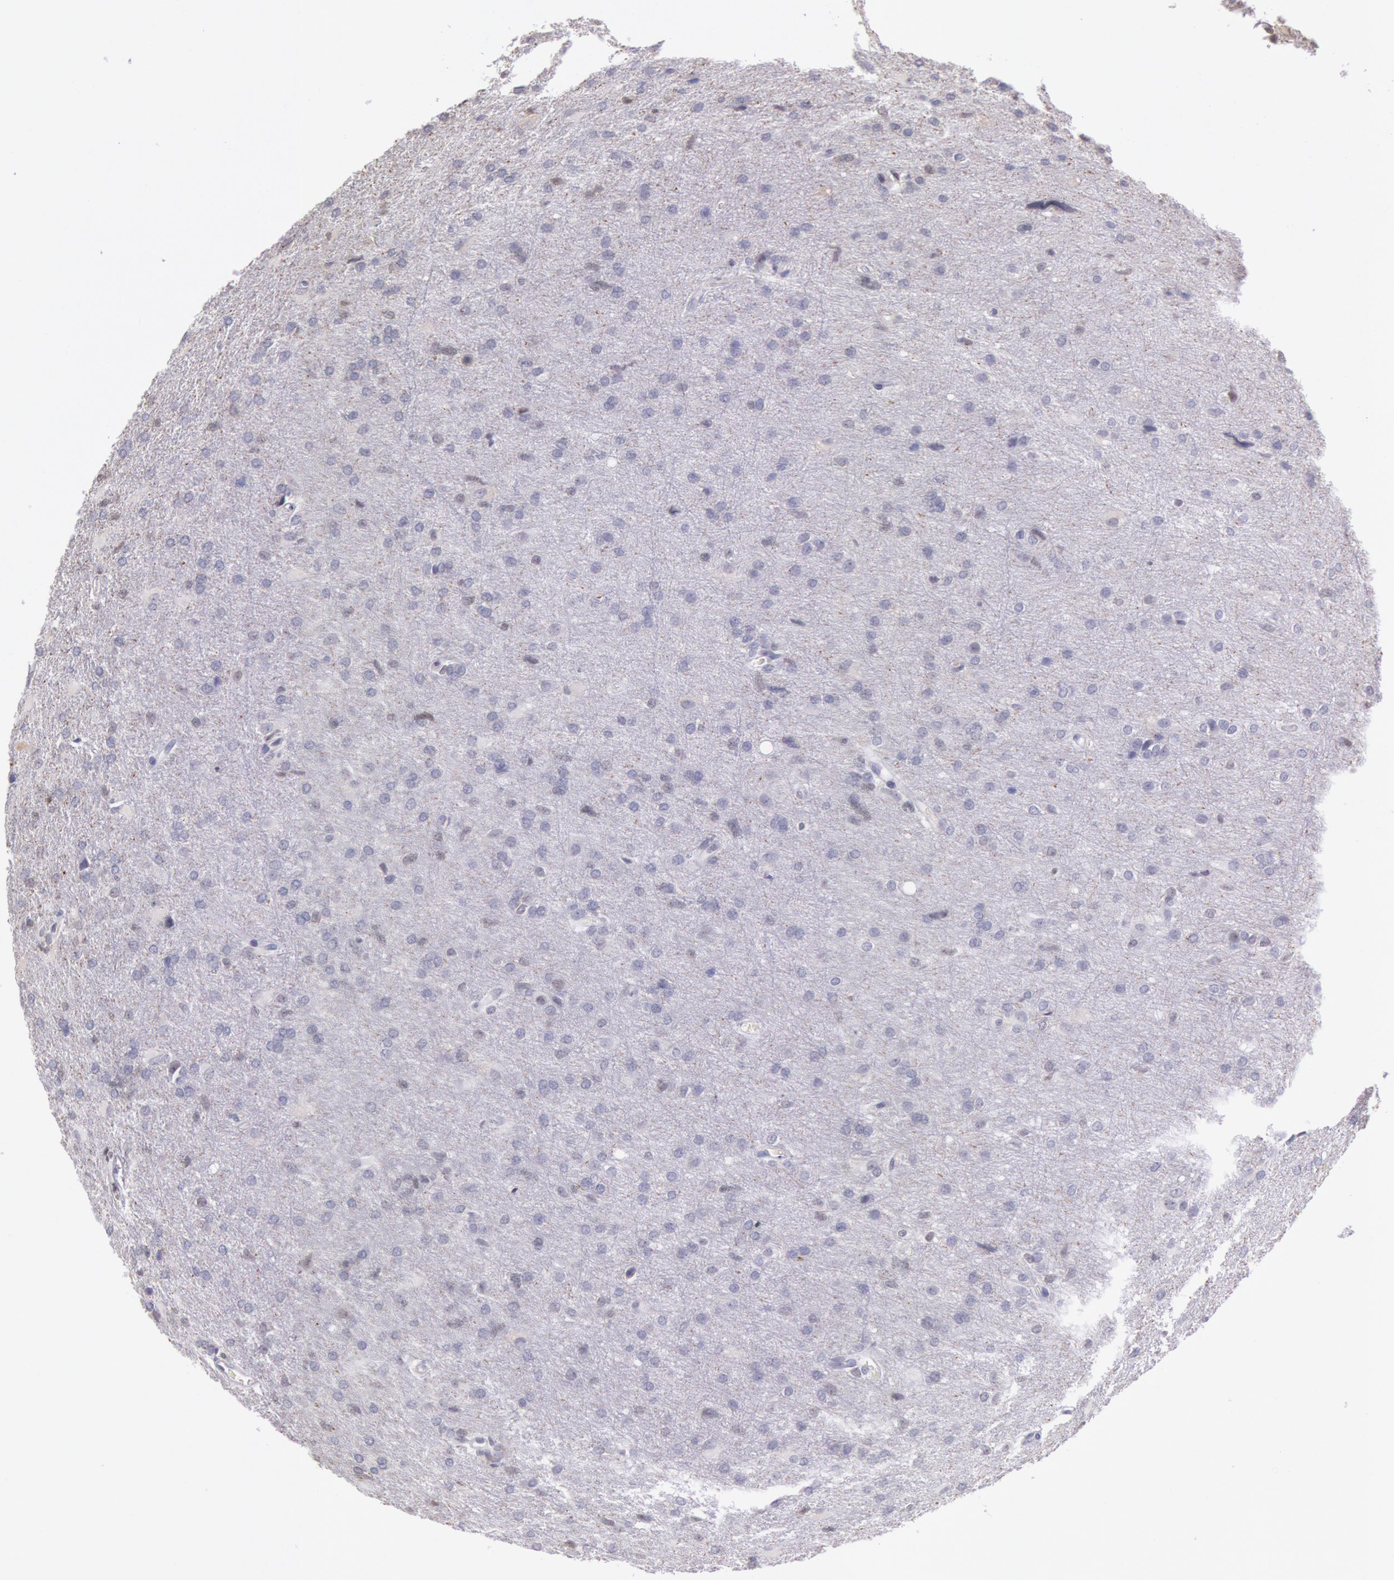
{"staining": {"intensity": "negative", "quantity": "none", "location": "none"}, "tissue": "glioma", "cell_type": "Tumor cells", "image_type": "cancer", "snomed": [{"axis": "morphology", "description": "Glioma, malignant, High grade"}, {"axis": "topography", "description": "Brain"}], "caption": "Immunohistochemical staining of glioma reveals no significant staining in tumor cells. (Brightfield microscopy of DAB (3,3'-diaminobenzidine) immunohistochemistry at high magnification).", "gene": "HIF1A", "patient": {"sex": "male", "age": 68}}